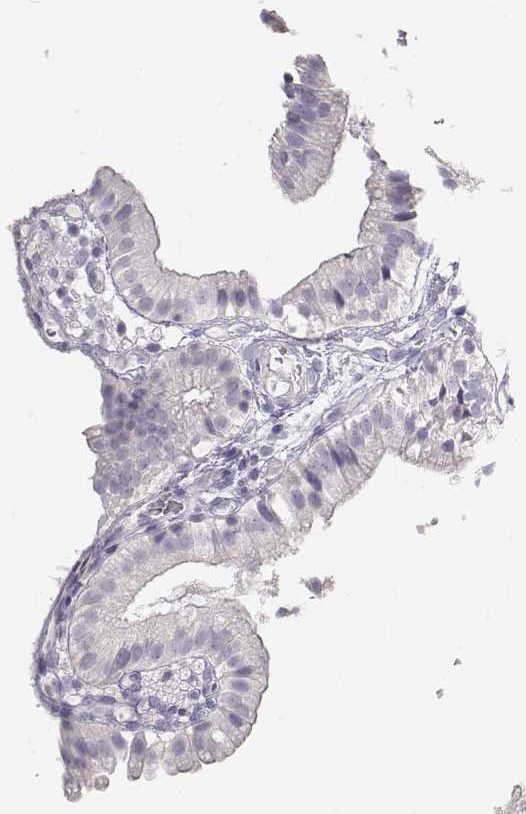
{"staining": {"intensity": "negative", "quantity": "none", "location": "none"}, "tissue": "gallbladder", "cell_type": "Glandular cells", "image_type": "normal", "snomed": [{"axis": "morphology", "description": "Normal tissue, NOS"}, {"axis": "topography", "description": "Gallbladder"}], "caption": "The image displays no significant expression in glandular cells of gallbladder. The staining was performed using DAB (3,3'-diaminobenzidine) to visualize the protein expression in brown, while the nuclei were stained in blue with hematoxylin (Magnification: 20x).", "gene": "LEPR", "patient": {"sex": "female", "age": 47}}